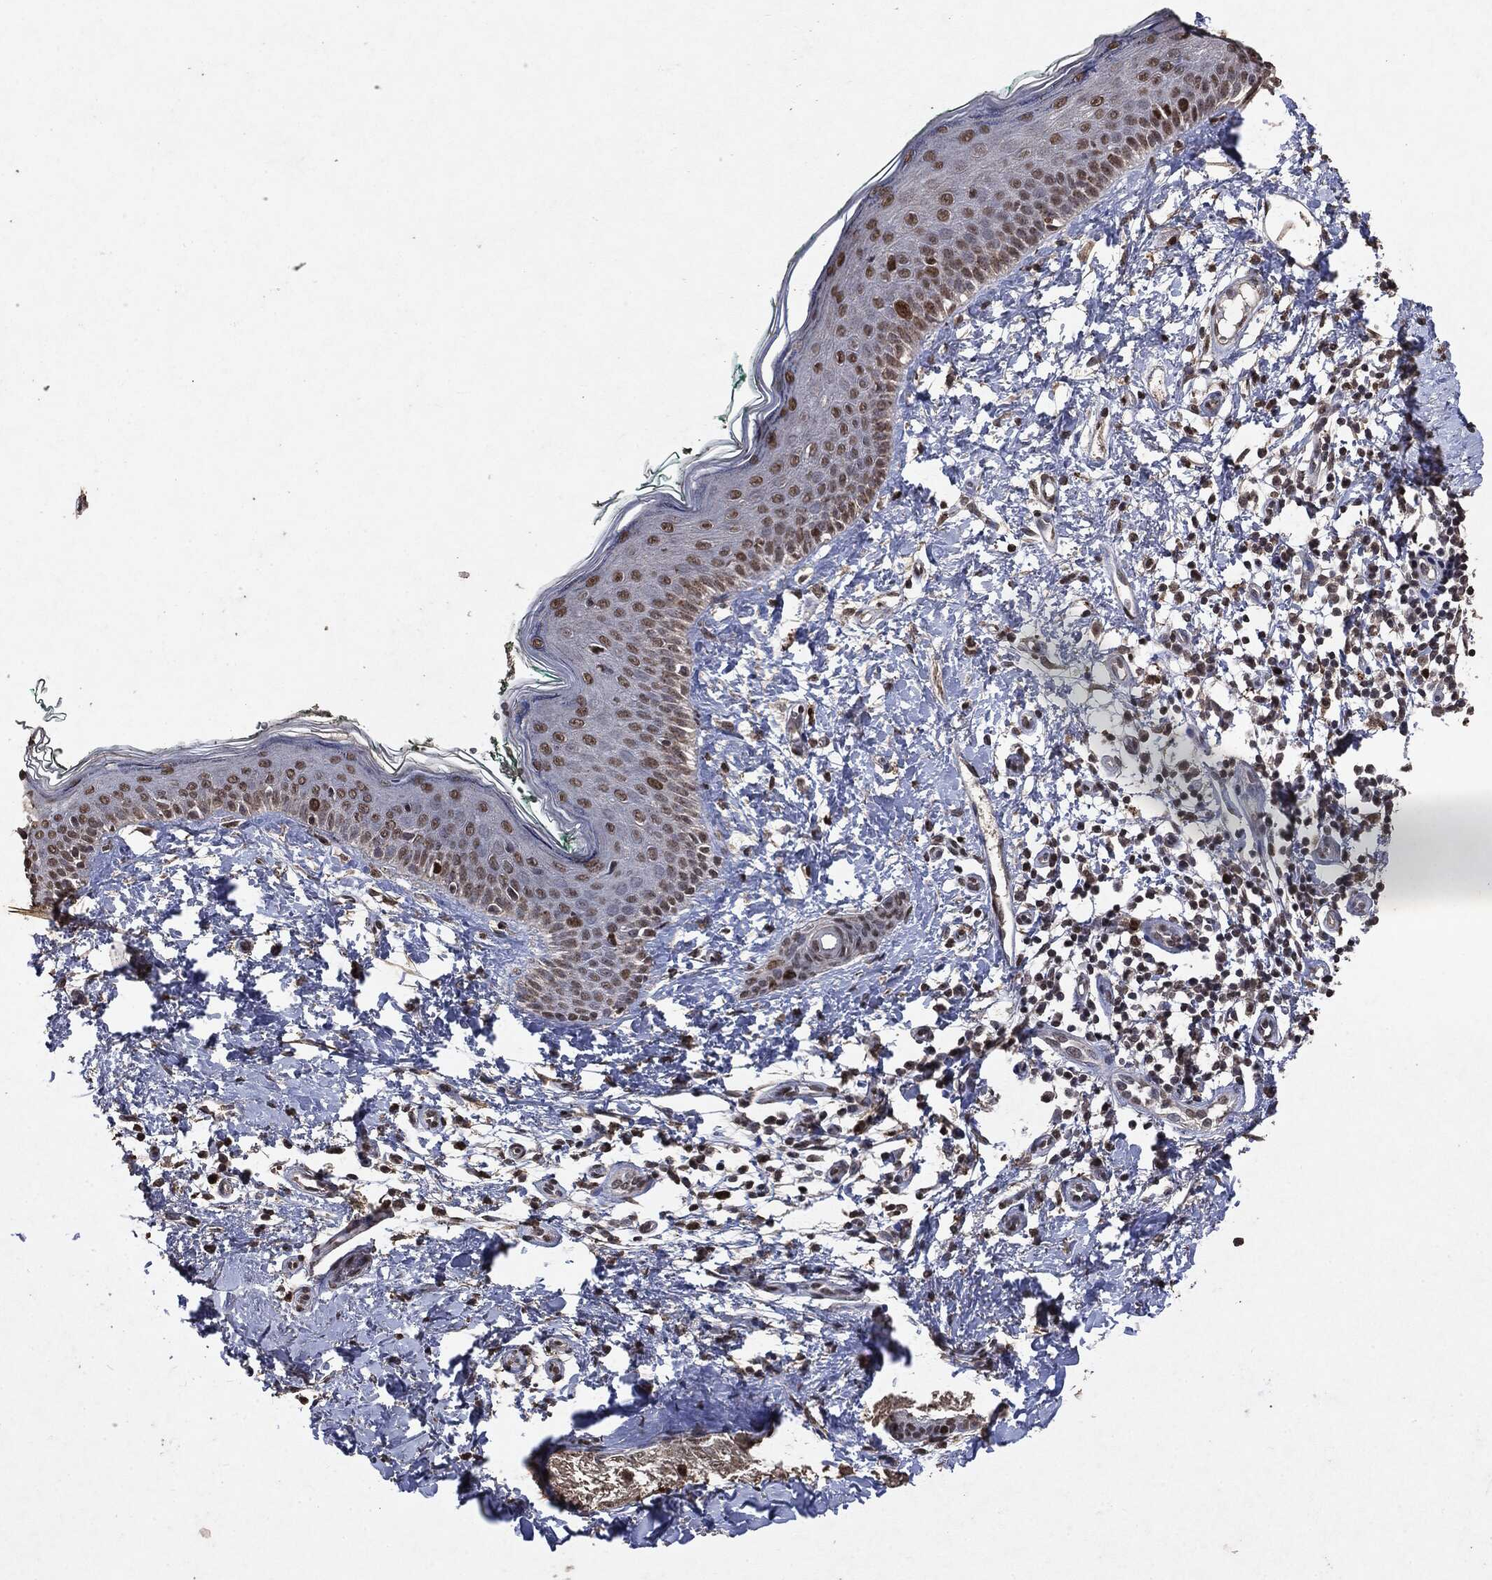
{"staining": {"intensity": "moderate", "quantity": "25%-75%", "location": "nuclear"}, "tissue": "skin", "cell_type": "Fibroblasts", "image_type": "normal", "snomed": [{"axis": "morphology", "description": "Normal tissue, NOS"}, {"axis": "morphology", "description": "Basal cell carcinoma"}, {"axis": "topography", "description": "Skin"}], "caption": "About 25%-75% of fibroblasts in normal skin reveal moderate nuclear protein positivity as visualized by brown immunohistochemical staining.", "gene": "RAD18", "patient": {"sex": "male", "age": 33}}